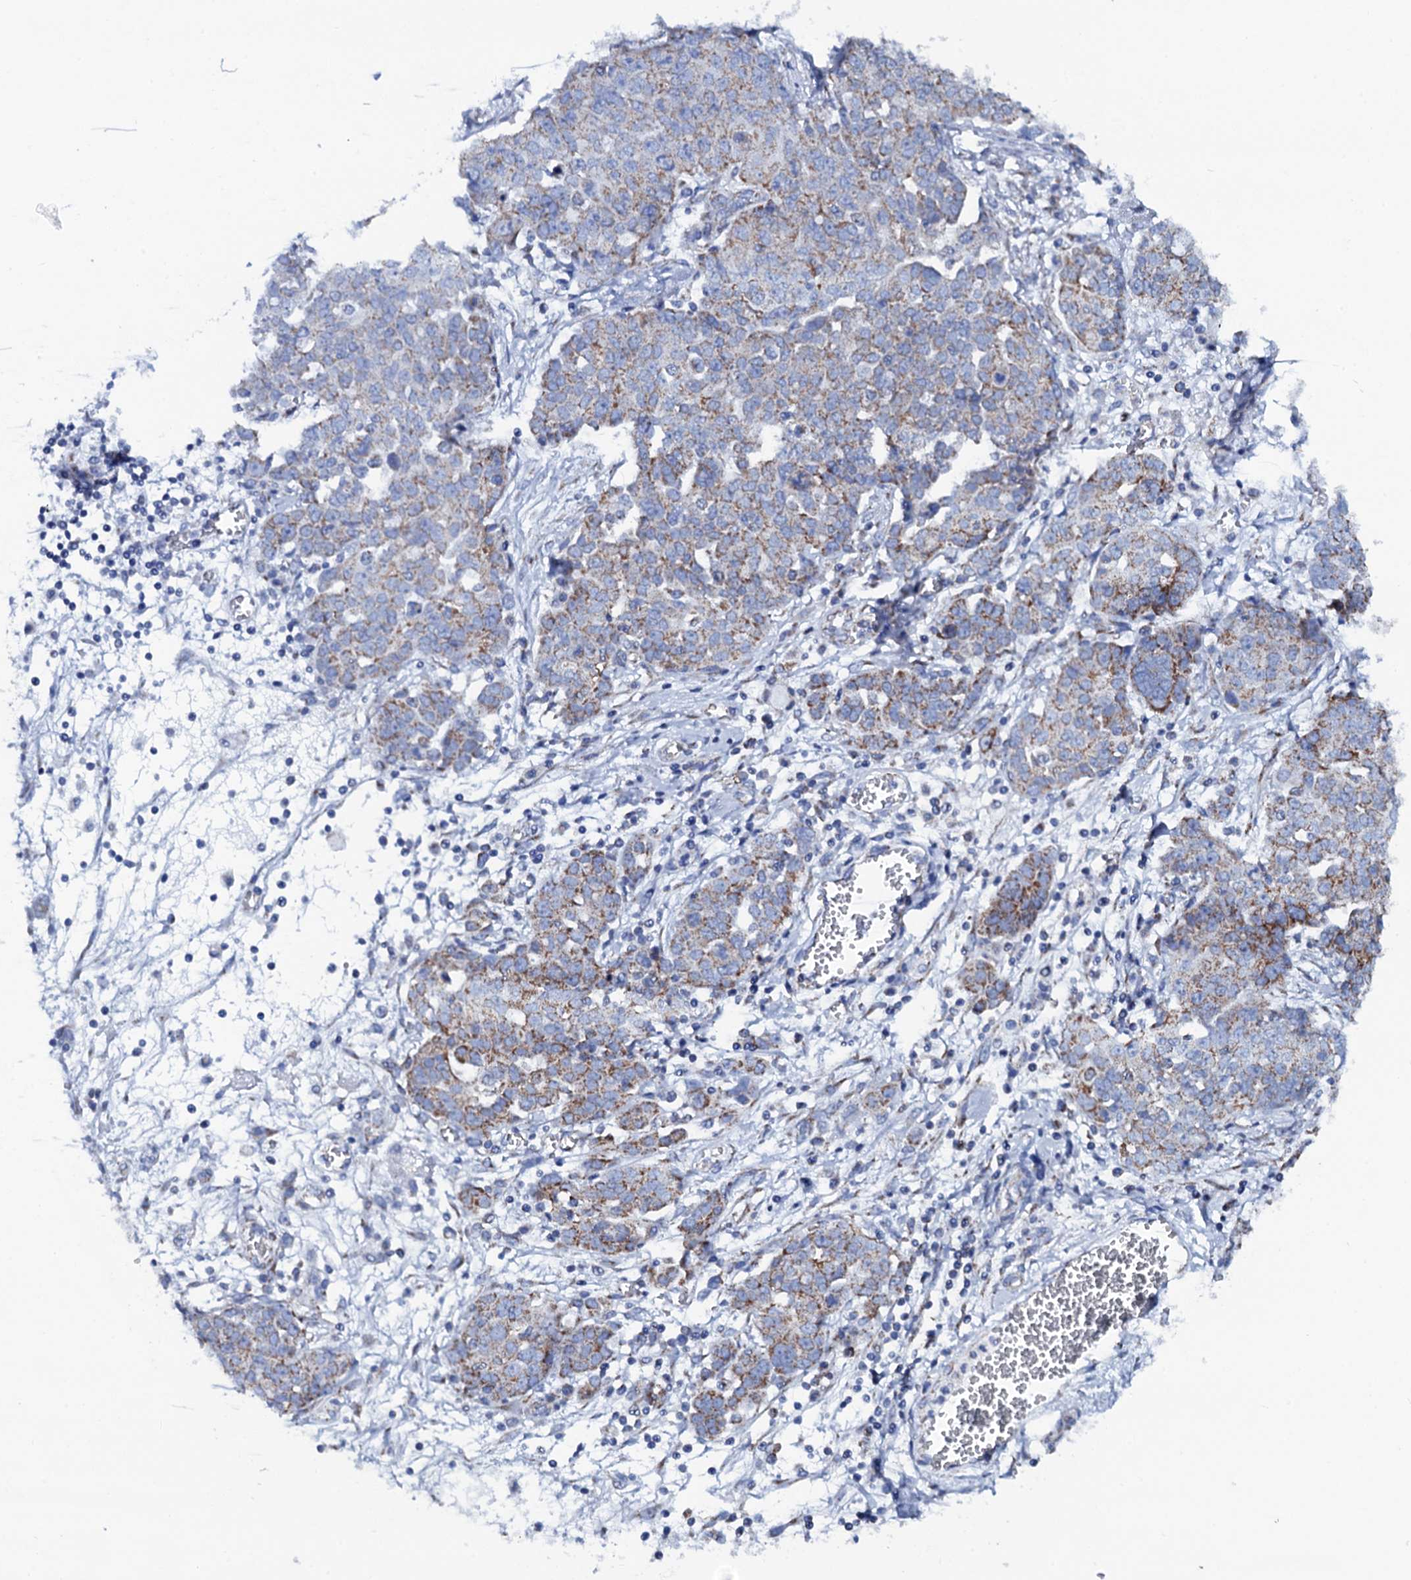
{"staining": {"intensity": "weak", "quantity": "<25%", "location": "cytoplasmic/membranous"}, "tissue": "ovarian cancer", "cell_type": "Tumor cells", "image_type": "cancer", "snomed": [{"axis": "morphology", "description": "Cystadenocarcinoma, serous, NOS"}, {"axis": "topography", "description": "Soft tissue"}, {"axis": "topography", "description": "Ovary"}], "caption": "Immunohistochemical staining of ovarian cancer exhibits no significant staining in tumor cells.", "gene": "PTCD3", "patient": {"sex": "female", "age": 57}}